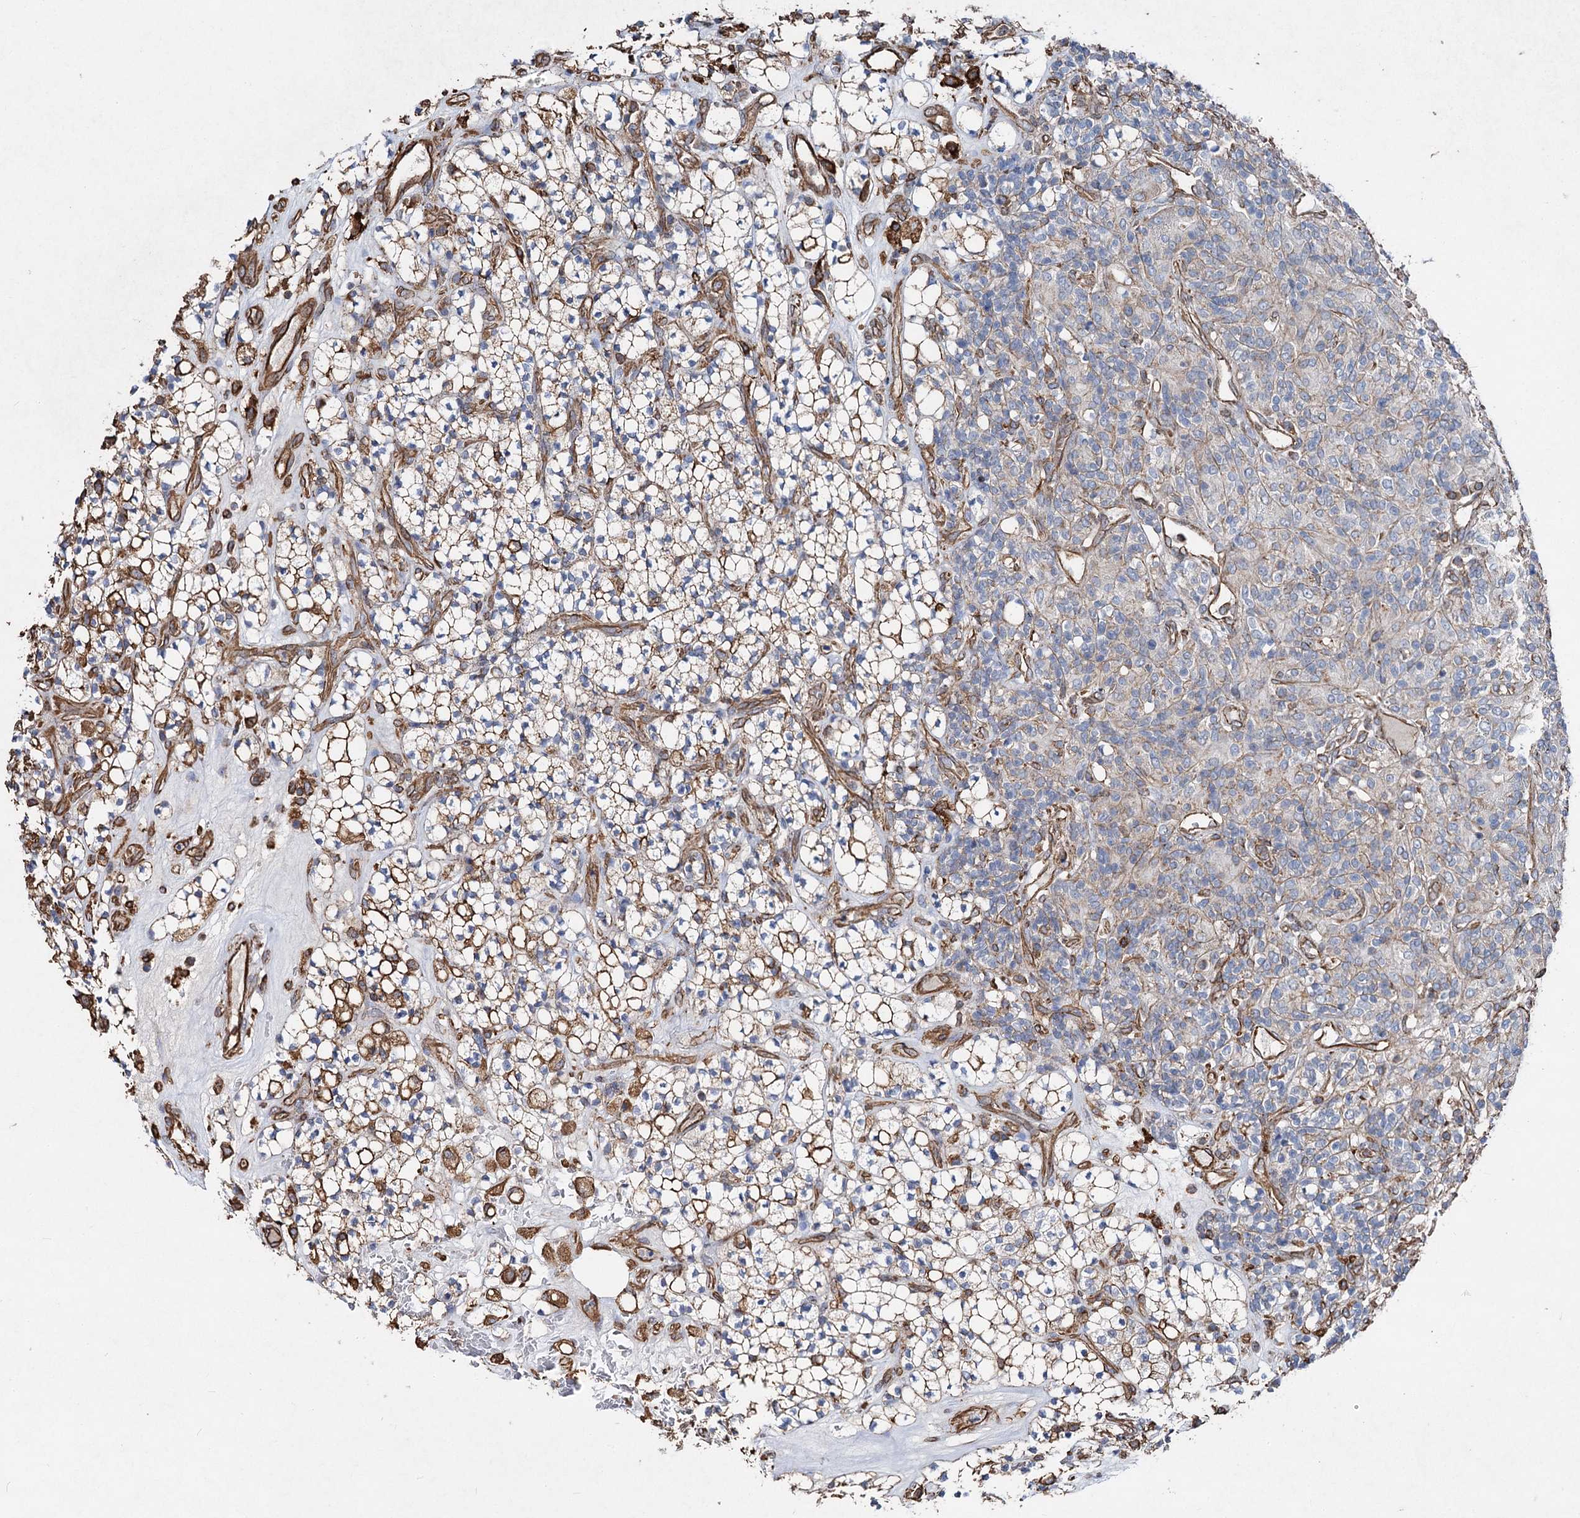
{"staining": {"intensity": "moderate", "quantity": "<25%", "location": "cytoplasmic/membranous"}, "tissue": "renal cancer", "cell_type": "Tumor cells", "image_type": "cancer", "snomed": [{"axis": "morphology", "description": "Adenocarcinoma, NOS"}, {"axis": "topography", "description": "Kidney"}], "caption": "IHC of human renal cancer exhibits low levels of moderate cytoplasmic/membranous expression in about <25% of tumor cells.", "gene": "CLEC4M", "patient": {"sex": "male", "age": 77}}